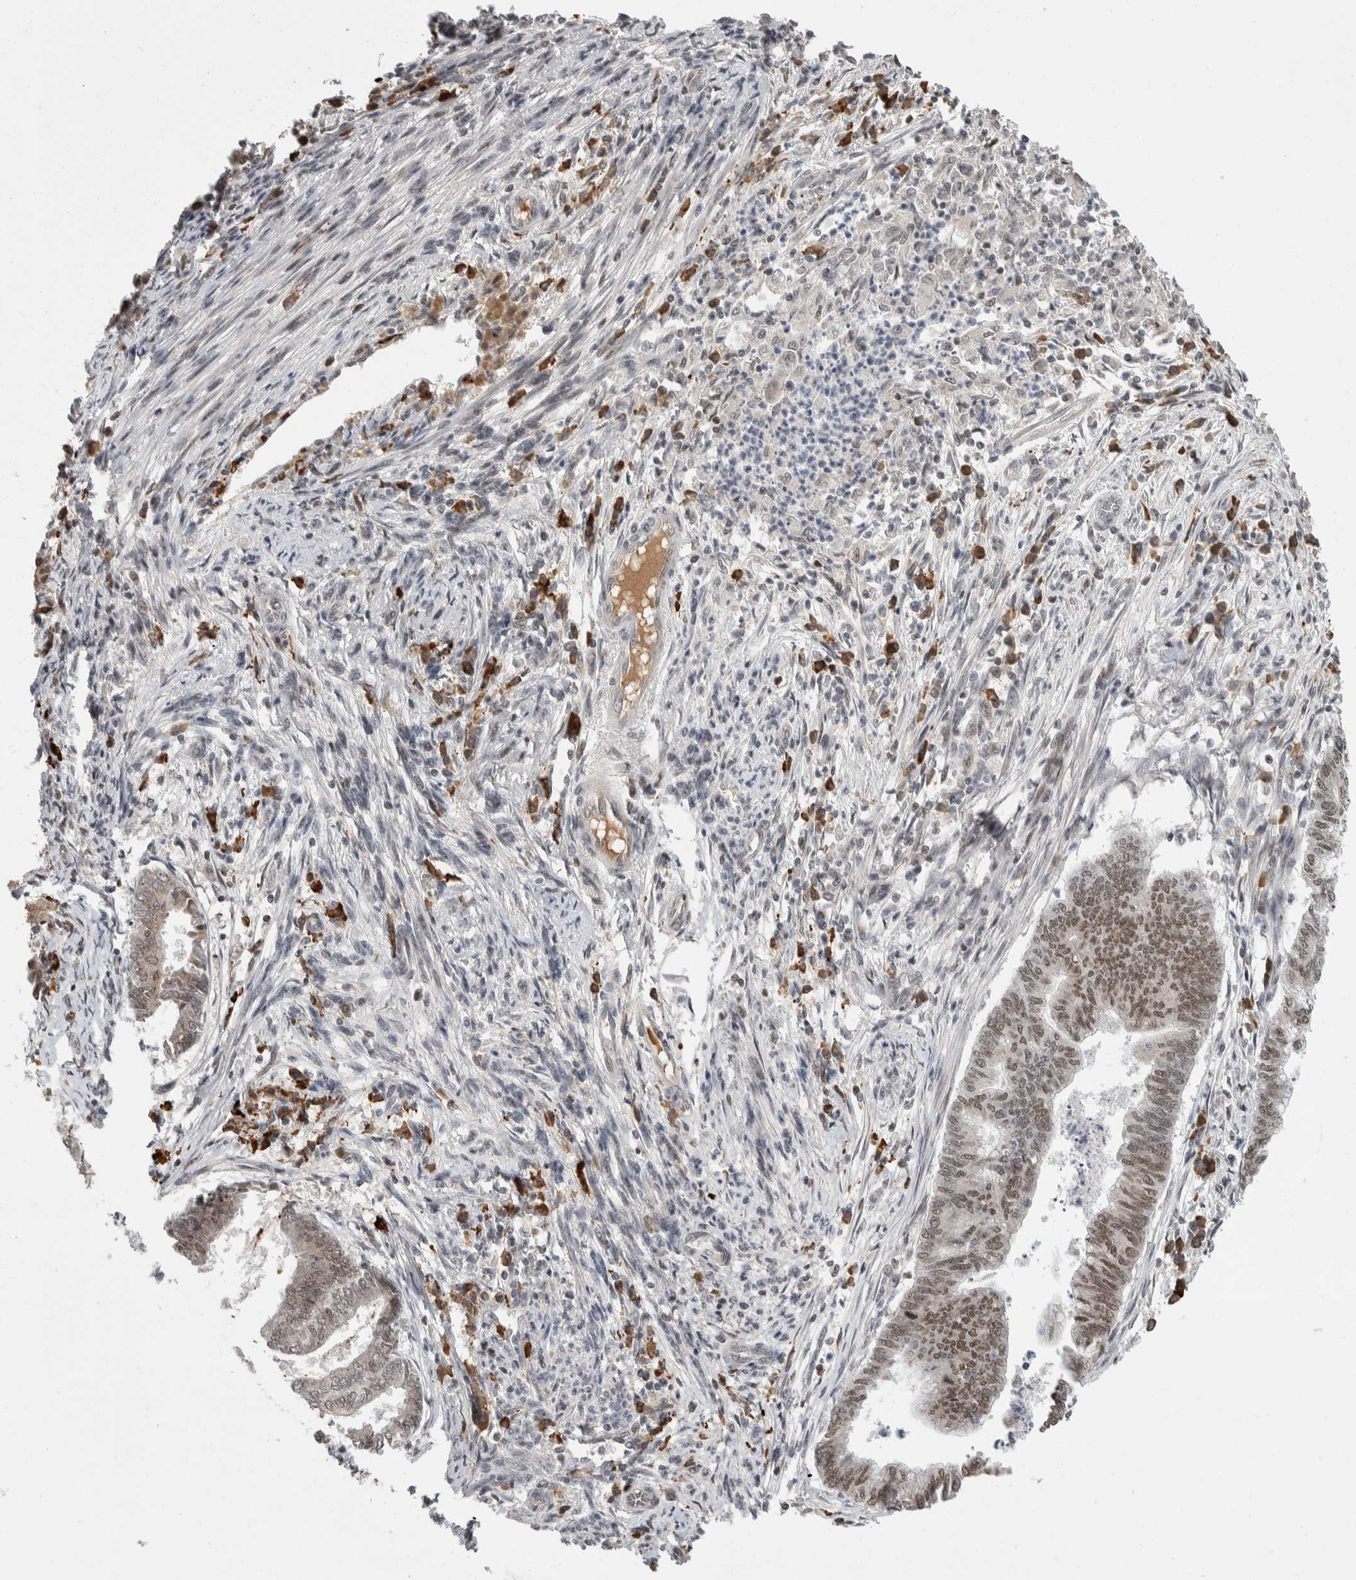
{"staining": {"intensity": "weak", "quantity": ">75%", "location": "nuclear"}, "tissue": "endometrial cancer", "cell_type": "Tumor cells", "image_type": "cancer", "snomed": [{"axis": "morphology", "description": "Polyp, NOS"}, {"axis": "morphology", "description": "Adenocarcinoma, NOS"}, {"axis": "morphology", "description": "Adenoma, NOS"}, {"axis": "topography", "description": "Endometrium"}], "caption": "Protein analysis of endometrial adenoma tissue reveals weak nuclear positivity in about >75% of tumor cells. Ihc stains the protein in brown and the nuclei are stained blue.", "gene": "ZNF592", "patient": {"sex": "female", "age": 79}}